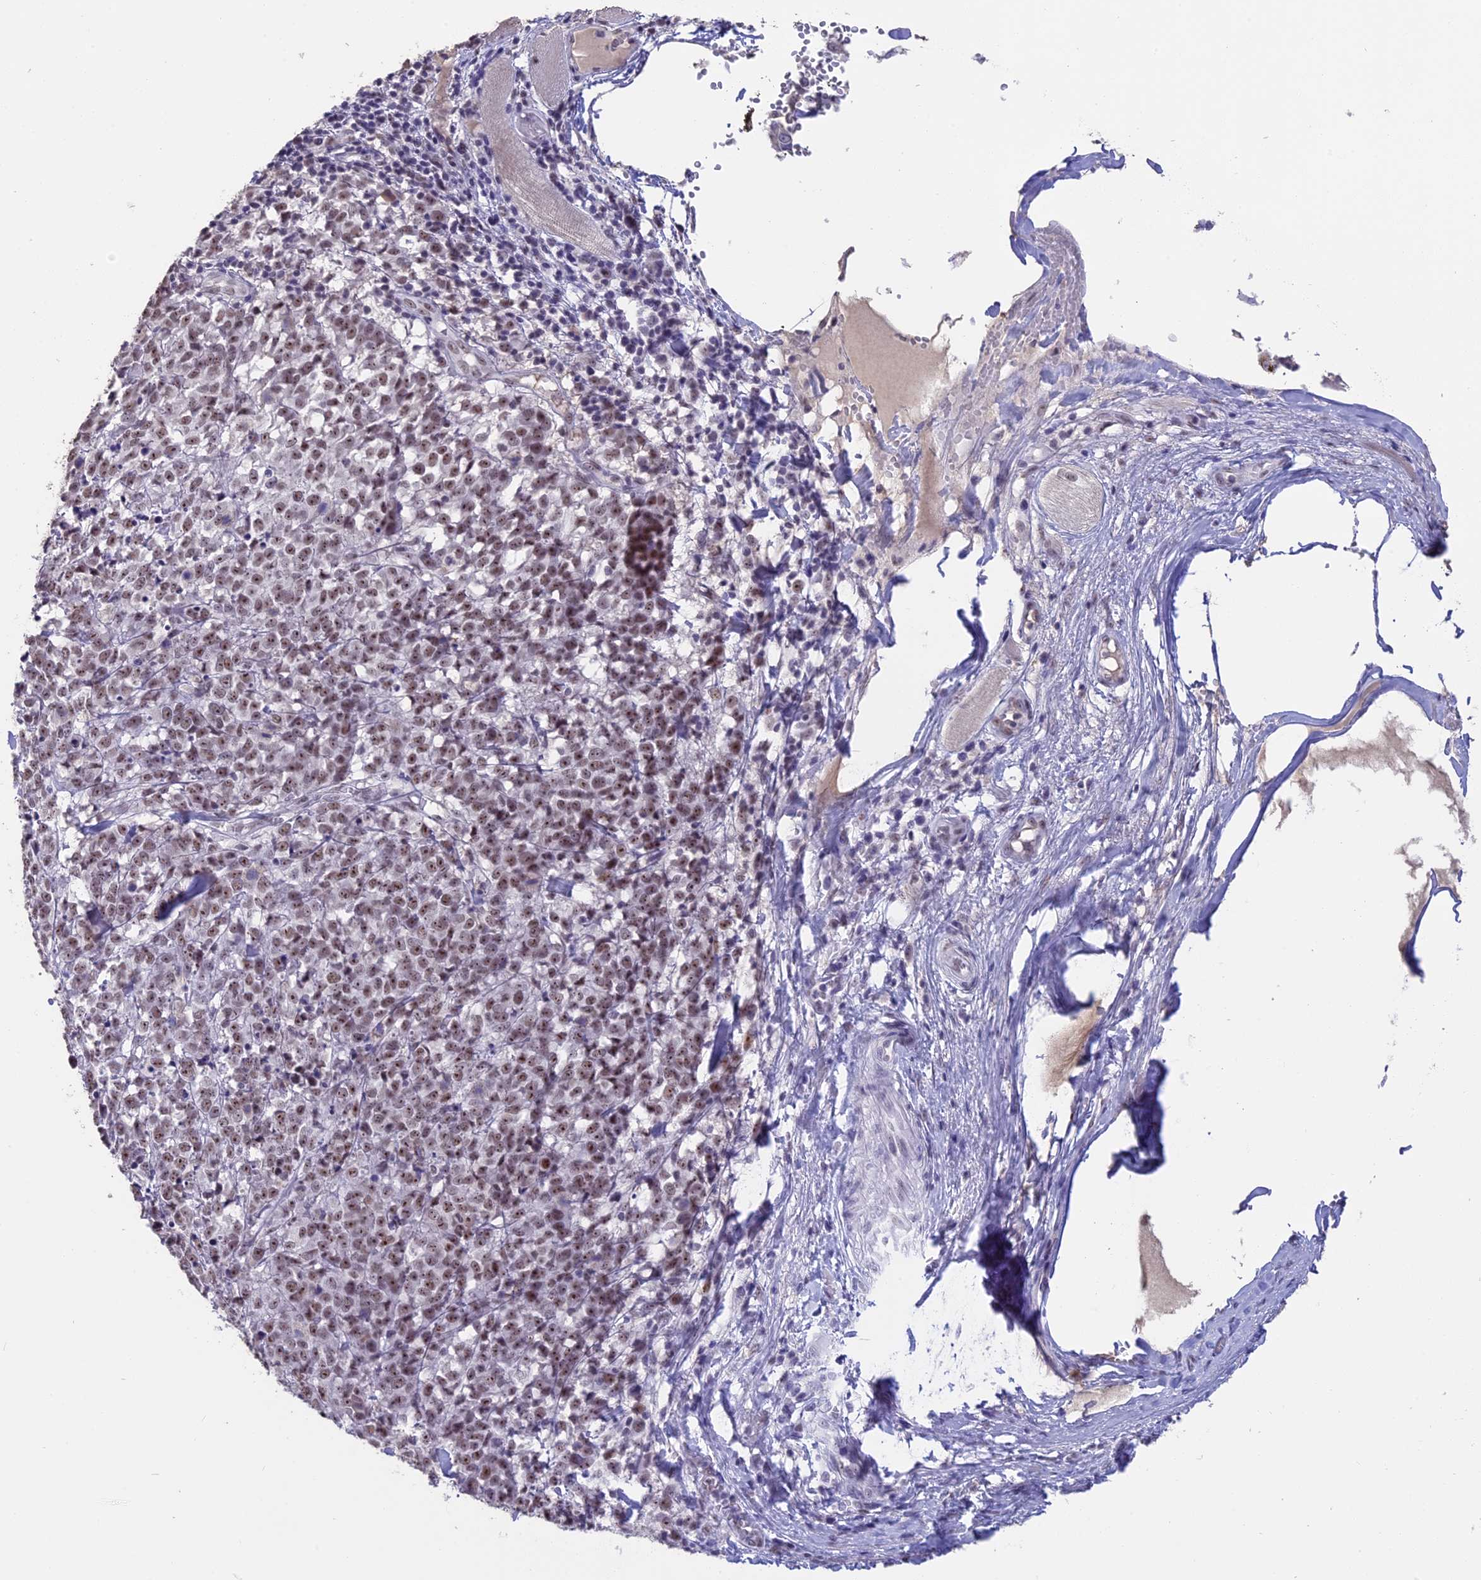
{"staining": {"intensity": "moderate", "quantity": ">75%", "location": "nuclear"}, "tissue": "melanoma", "cell_type": "Tumor cells", "image_type": "cancer", "snomed": [{"axis": "morphology", "description": "Malignant melanoma, NOS"}, {"axis": "topography", "description": "Skin"}], "caption": "Protein analysis of melanoma tissue shows moderate nuclear expression in about >75% of tumor cells. The protein of interest is stained brown, and the nuclei are stained in blue (DAB (3,3'-diaminobenzidine) IHC with brightfield microscopy, high magnification).", "gene": "SETD2", "patient": {"sex": "female", "age": 72}}